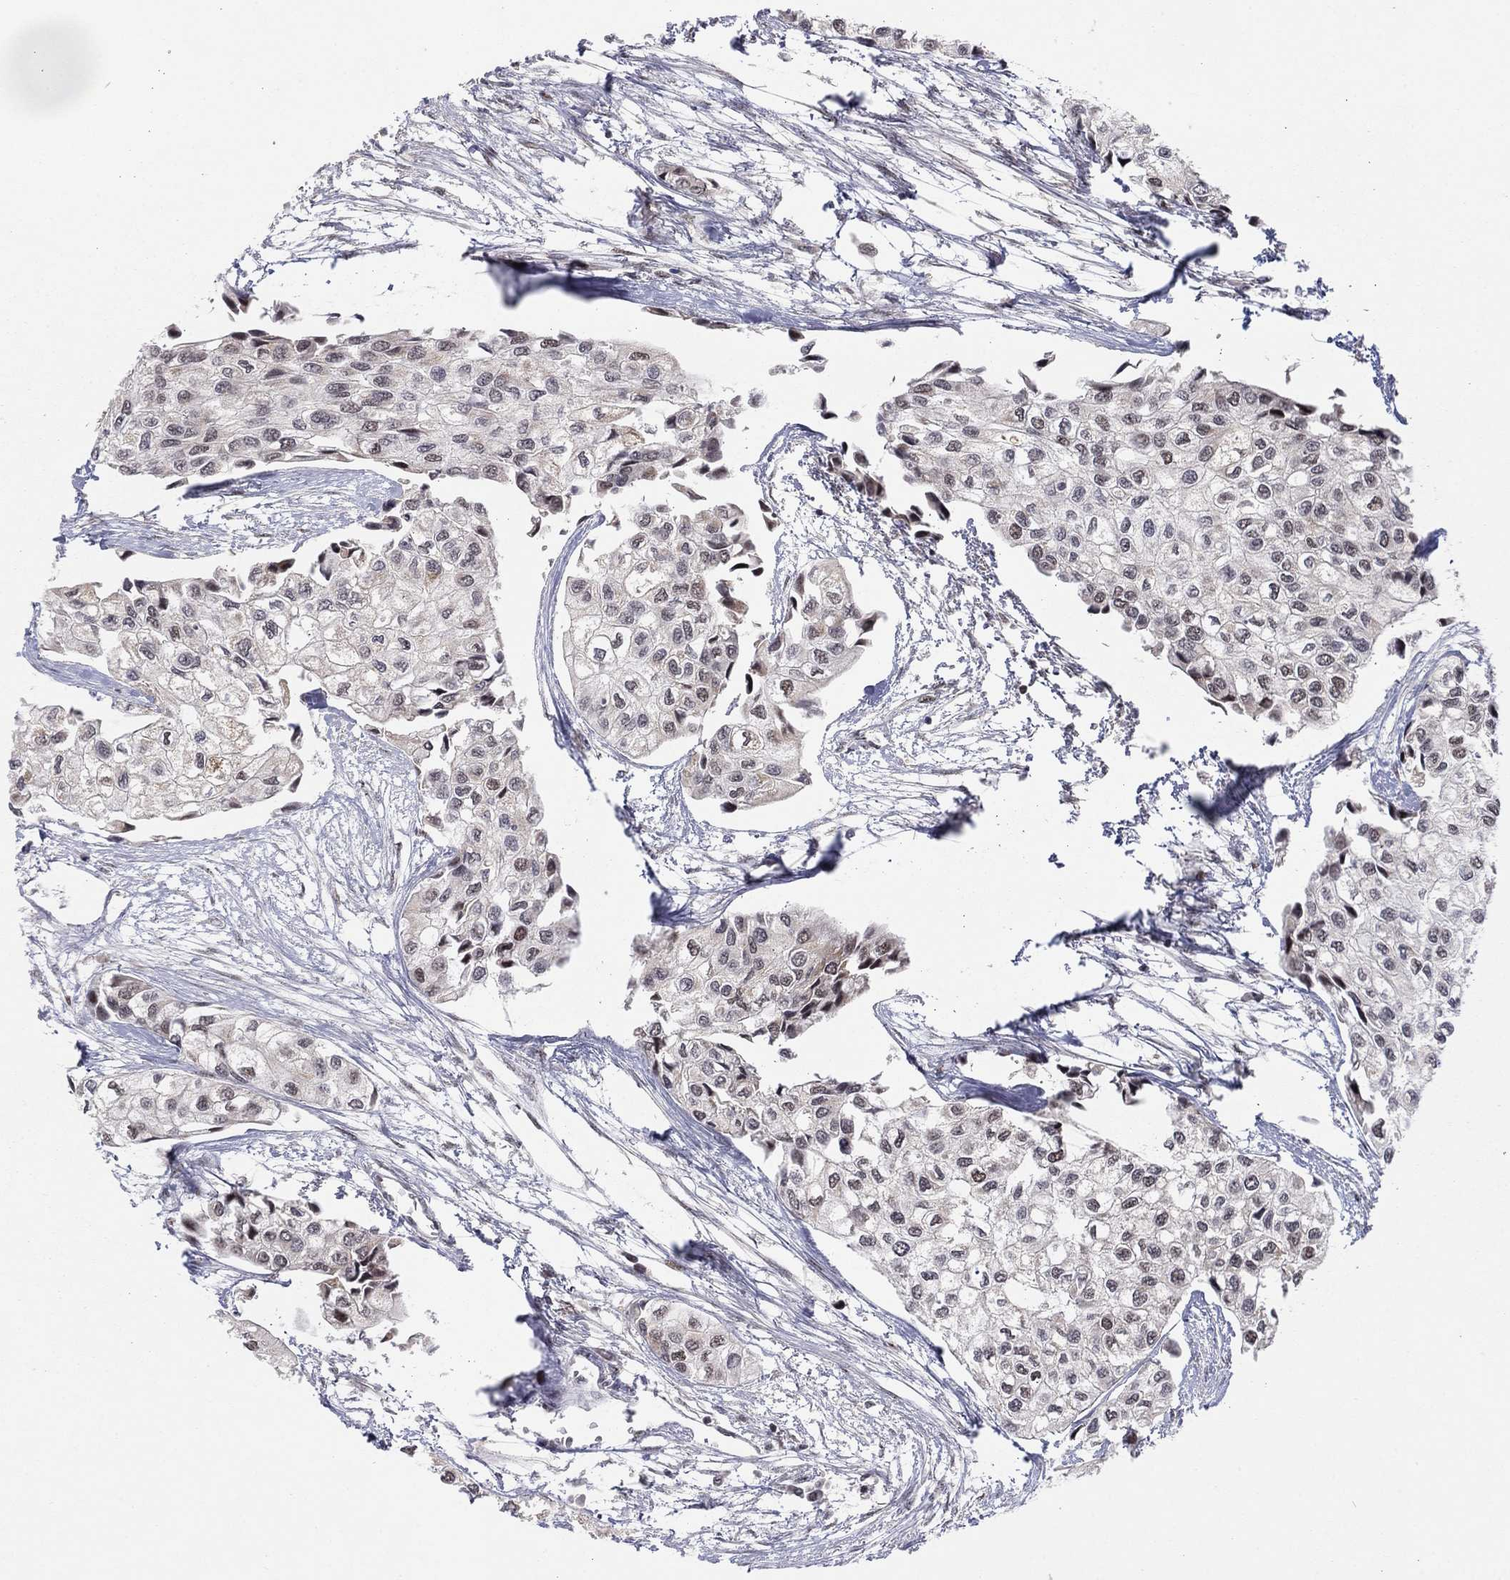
{"staining": {"intensity": "negative", "quantity": "none", "location": "none"}, "tissue": "urothelial cancer", "cell_type": "Tumor cells", "image_type": "cancer", "snomed": [{"axis": "morphology", "description": "Urothelial carcinoma, High grade"}, {"axis": "topography", "description": "Urinary bladder"}], "caption": "Human urothelial cancer stained for a protein using IHC displays no positivity in tumor cells.", "gene": "ZNF395", "patient": {"sex": "male", "age": 73}}